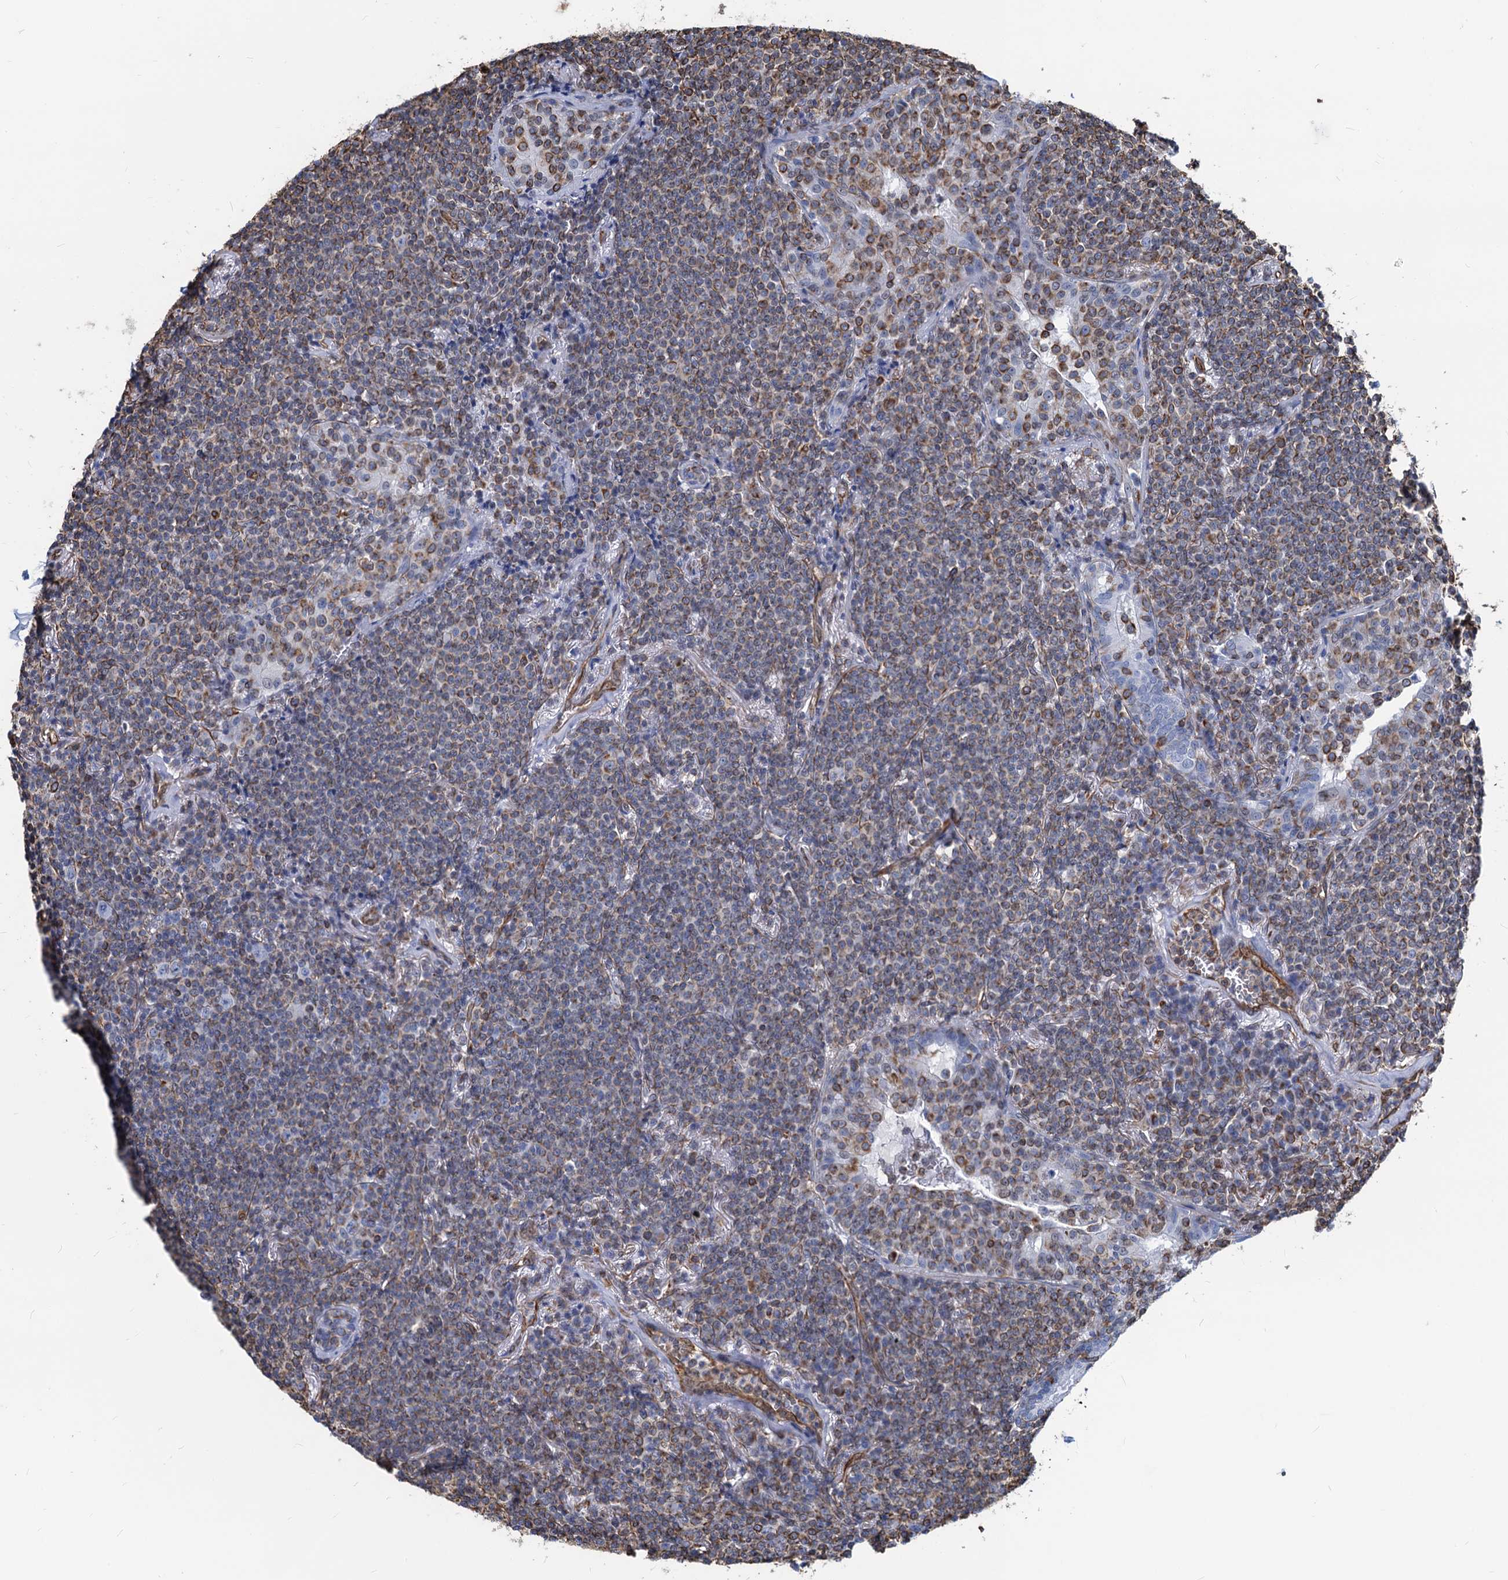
{"staining": {"intensity": "moderate", "quantity": "25%-75%", "location": "cytoplasmic/membranous"}, "tissue": "lymphoma", "cell_type": "Tumor cells", "image_type": "cancer", "snomed": [{"axis": "morphology", "description": "Malignant lymphoma, non-Hodgkin's type, Low grade"}, {"axis": "topography", "description": "Lung"}], "caption": "Lymphoma stained with immunohistochemistry (IHC) displays moderate cytoplasmic/membranous positivity in approximately 25%-75% of tumor cells.", "gene": "PGM2", "patient": {"sex": "female", "age": 71}}